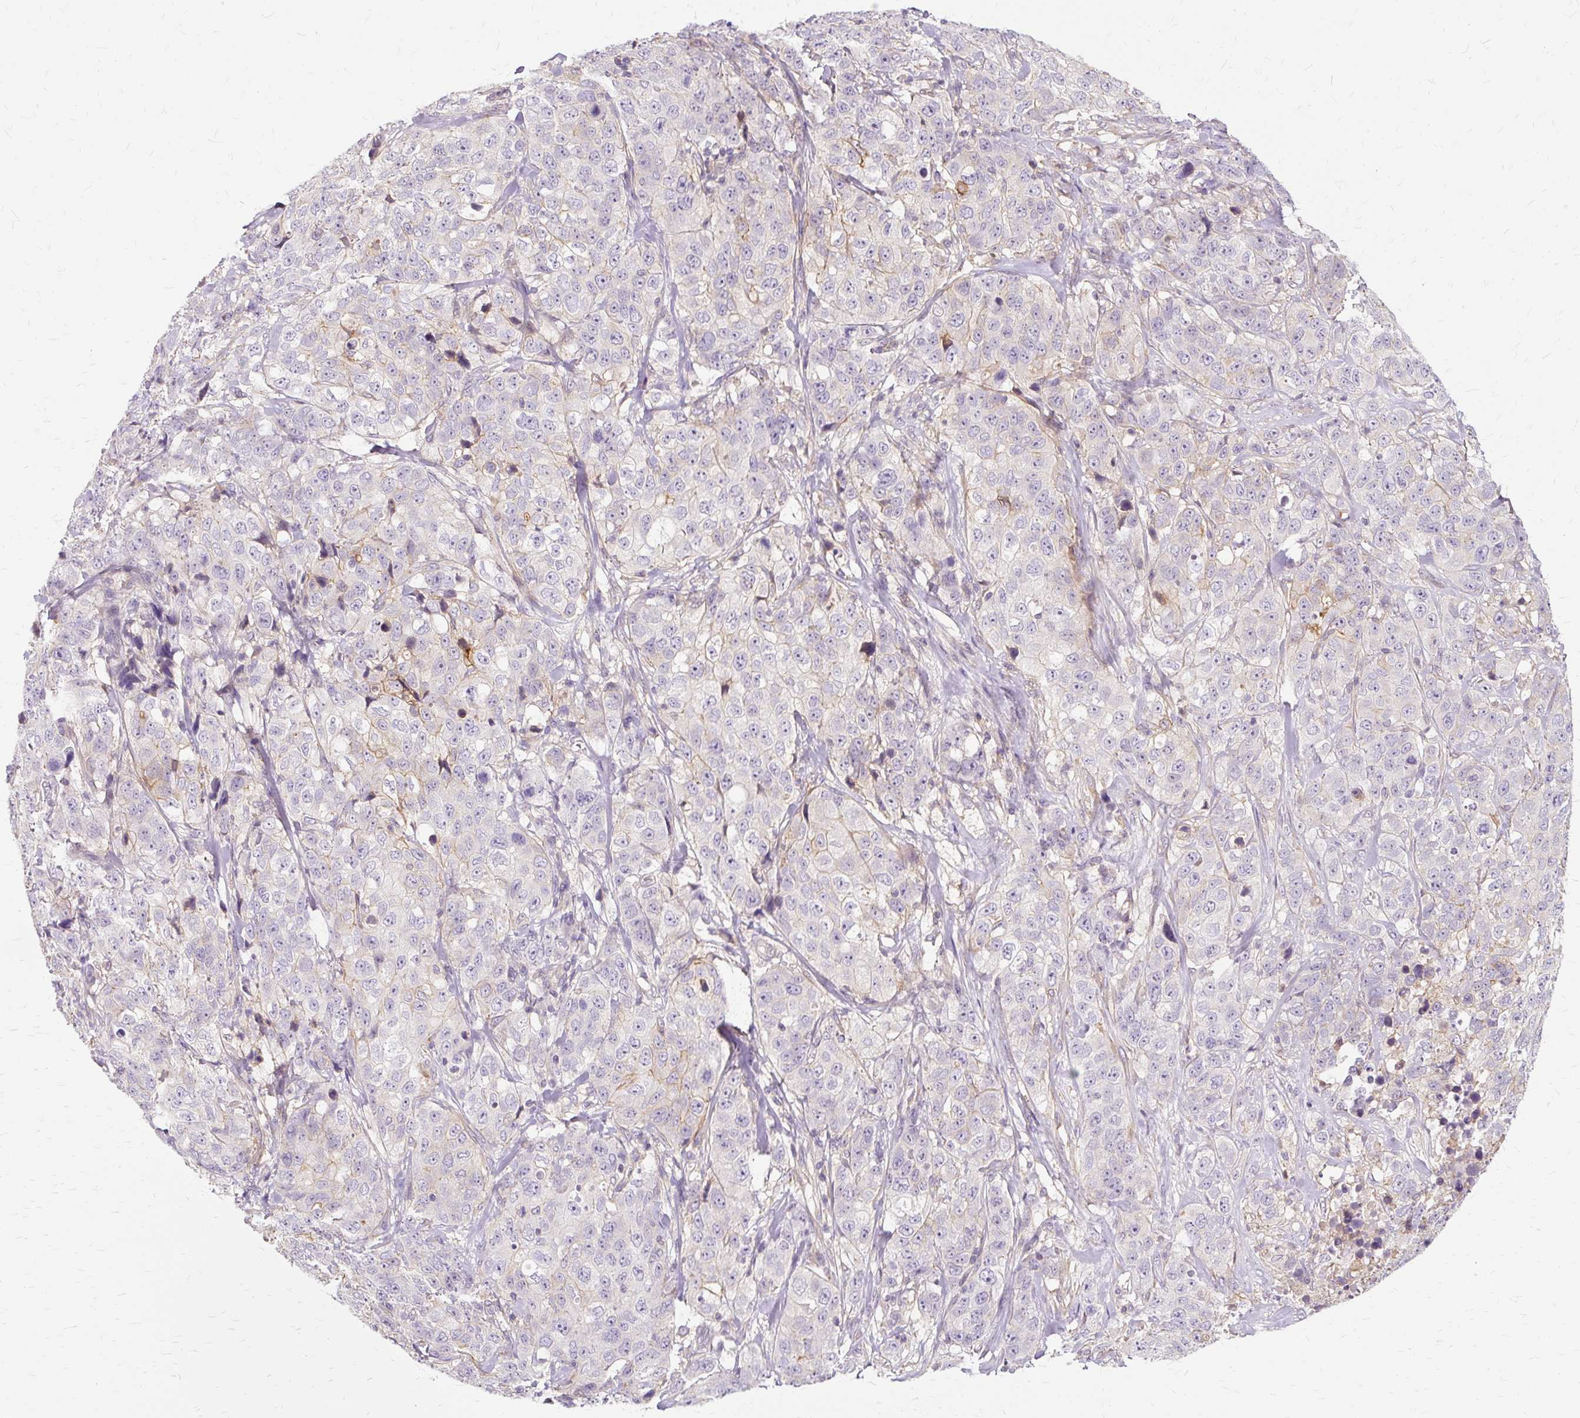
{"staining": {"intensity": "negative", "quantity": "none", "location": "none"}, "tissue": "stomach cancer", "cell_type": "Tumor cells", "image_type": "cancer", "snomed": [{"axis": "morphology", "description": "Adenocarcinoma, NOS"}, {"axis": "topography", "description": "Stomach"}], "caption": "Immunohistochemistry (IHC) image of stomach cancer (adenocarcinoma) stained for a protein (brown), which displays no staining in tumor cells.", "gene": "TSPAN8", "patient": {"sex": "male", "age": 48}}